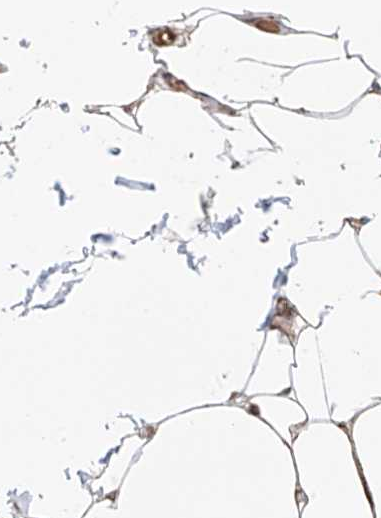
{"staining": {"intensity": "moderate", "quantity": "25%-75%", "location": "cytoplasmic/membranous"}, "tissue": "adipose tissue", "cell_type": "Adipocytes", "image_type": "normal", "snomed": [{"axis": "morphology", "description": "Normal tissue, NOS"}, {"axis": "topography", "description": "Breast"}], "caption": "Immunohistochemistry histopathology image of benign adipose tissue: adipose tissue stained using IHC displays medium levels of moderate protein expression localized specifically in the cytoplasmic/membranous of adipocytes, appearing as a cytoplasmic/membranous brown color.", "gene": "XKR3", "patient": {"sex": "female", "age": 23}}